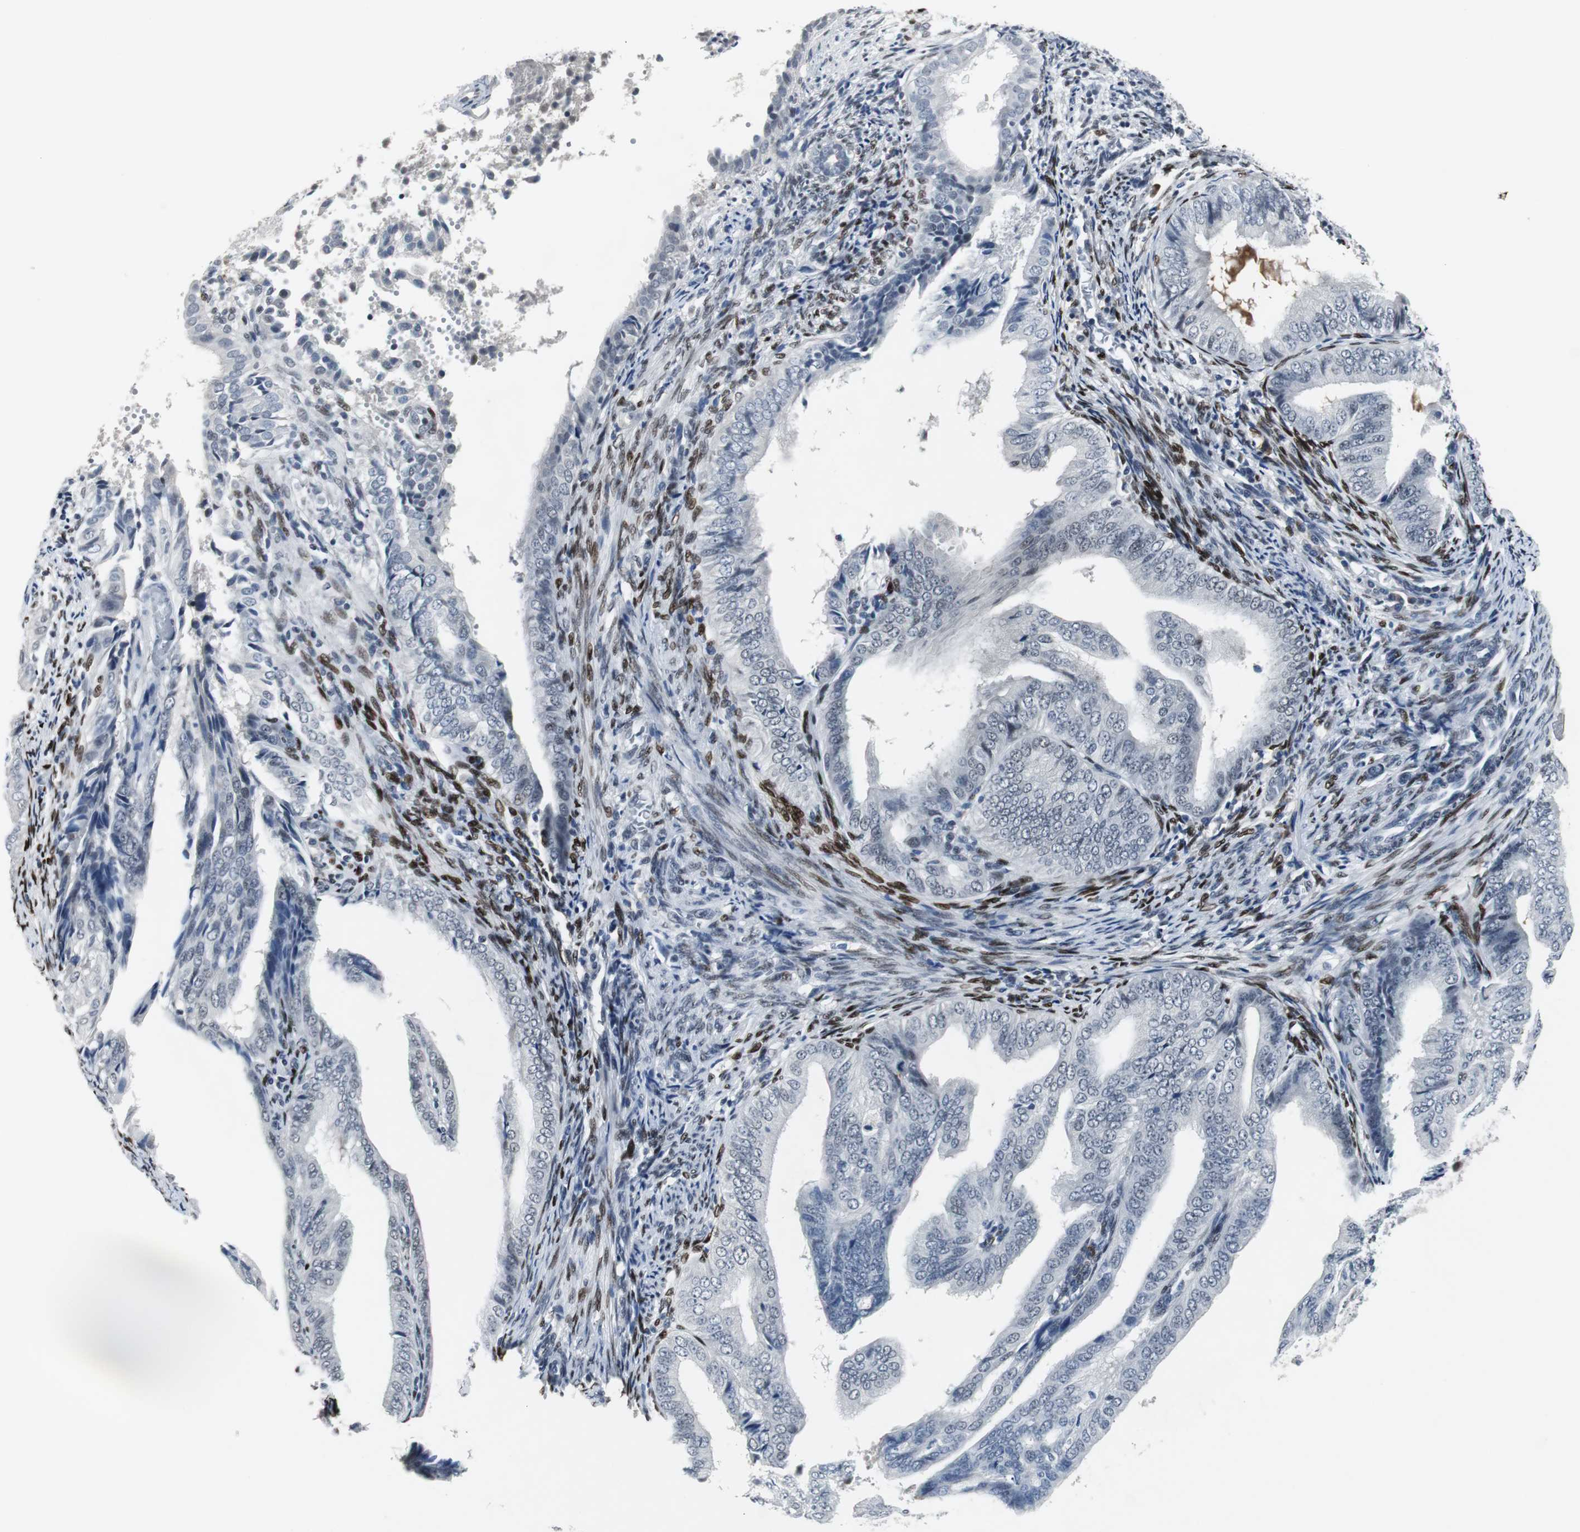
{"staining": {"intensity": "negative", "quantity": "none", "location": "none"}, "tissue": "endometrial cancer", "cell_type": "Tumor cells", "image_type": "cancer", "snomed": [{"axis": "morphology", "description": "Adenocarcinoma, NOS"}, {"axis": "topography", "description": "Endometrium"}], "caption": "The histopathology image shows no significant positivity in tumor cells of endometrial cancer.", "gene": "ELK1", "patient": {"sex": "female", "age": 58}}